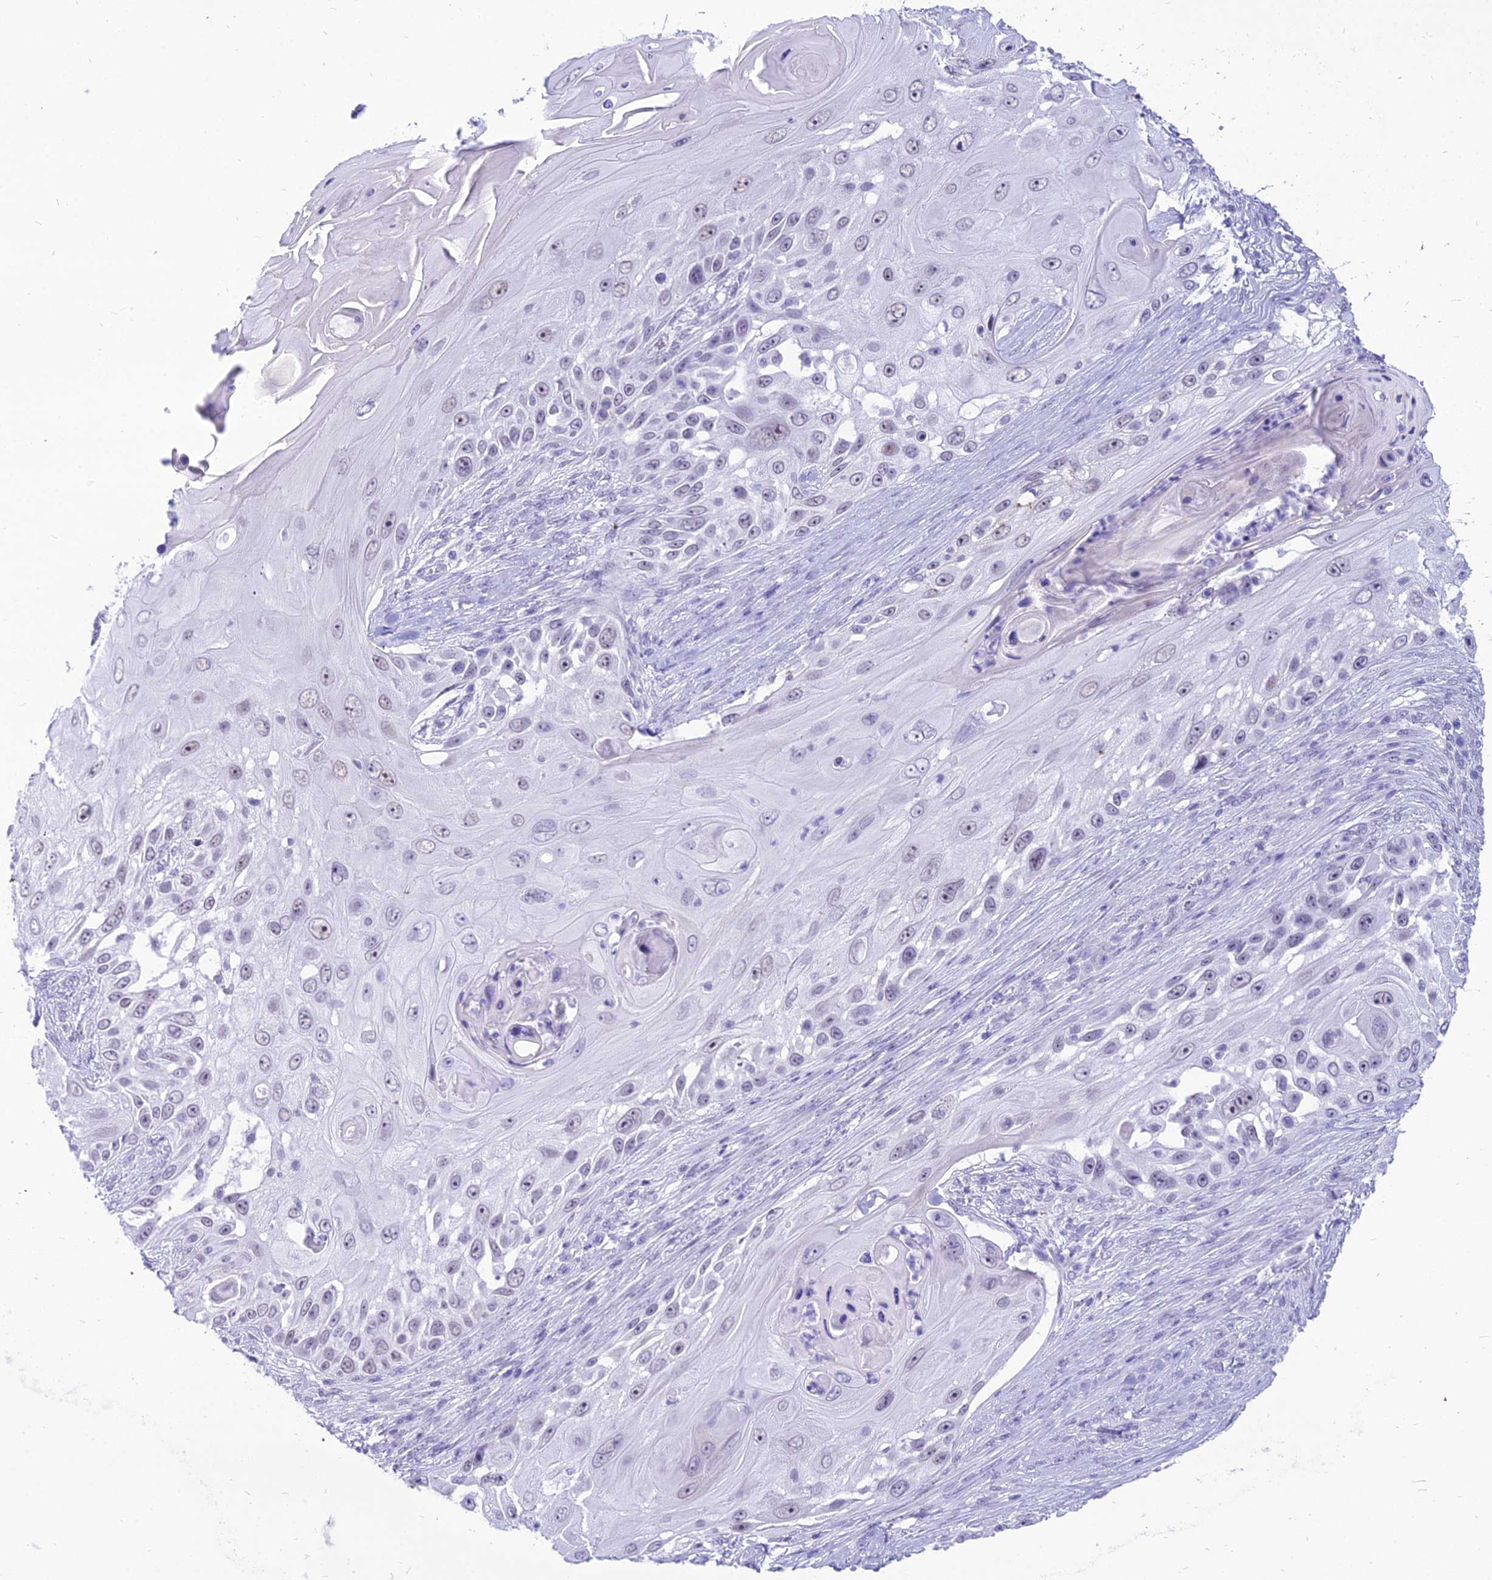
{"staining": {"intensity": "weak", "quantity": "<25%", "location": "nuclear"}, "tissue": "skin cancer", "cell_type": "Tumor cells", "image_type": "cancer", "snomed": [{"axis": "morphology", "description": "Squamous cell carcinoma, NOS"}, {"axis": "topography", "description": "Skin"}], "caption": "This is an IHC image of squamous cell carcinoma (skin). There is no positivity in tumor cells.", "gene": "DHX40", "patient": {"sex": "female", "age": 44}}